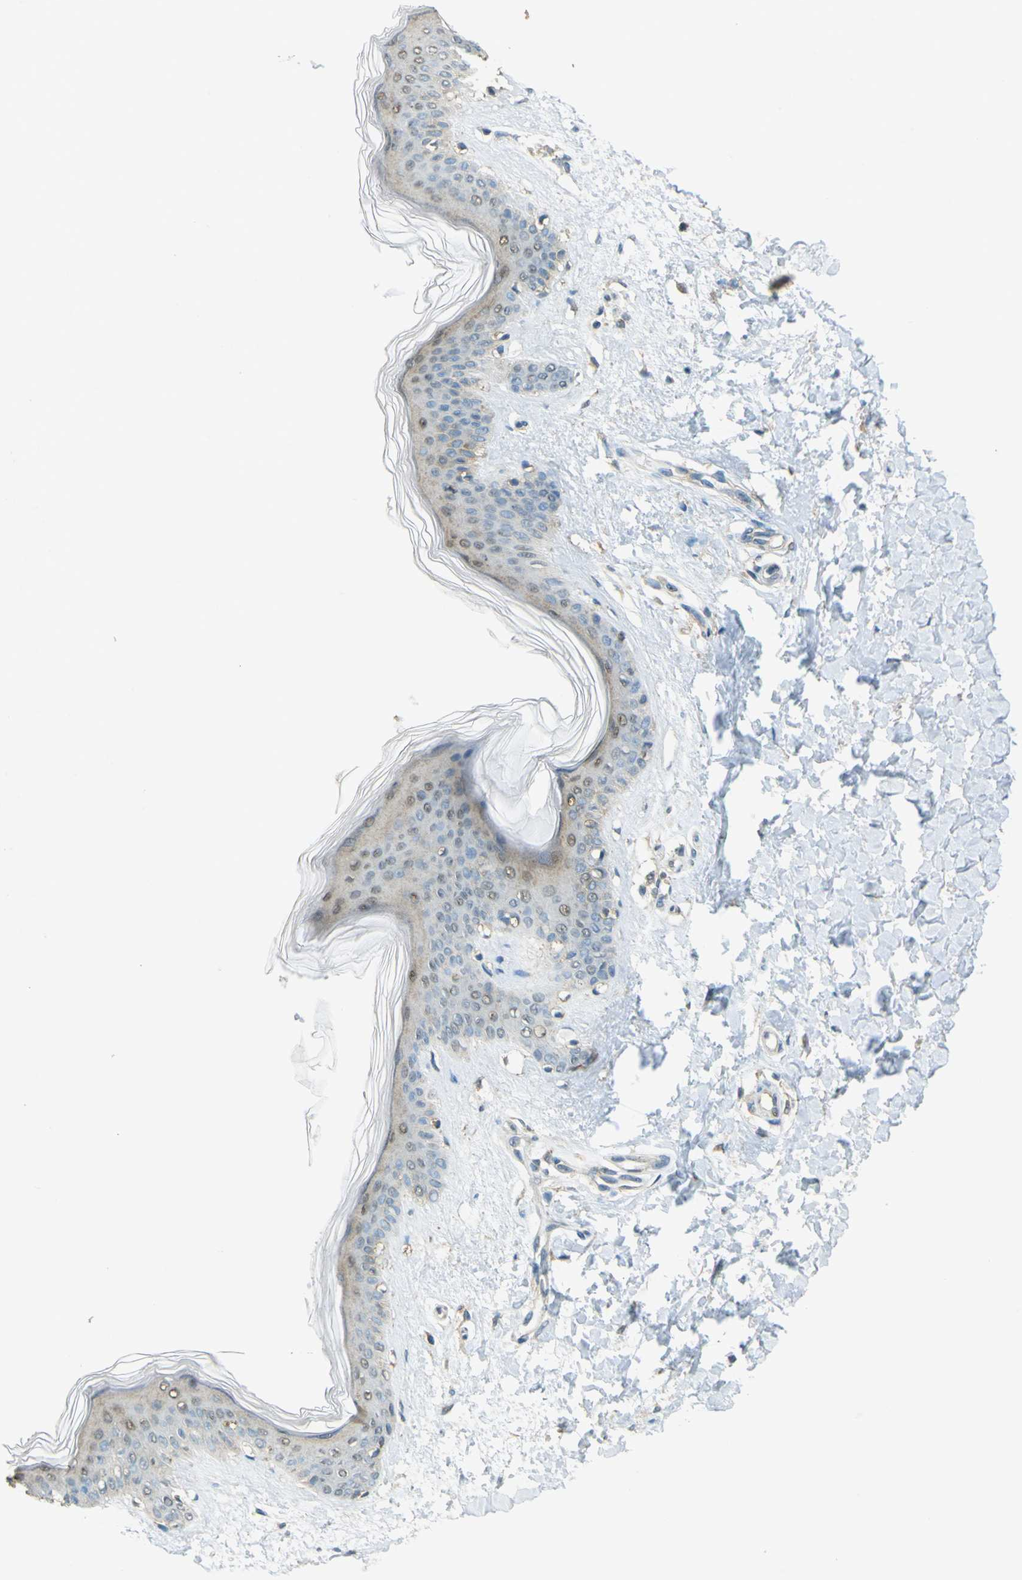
{"staining": {"intensity": "negative", "quantity": "none", "location": "none"}, "tissue": "skin", "cell_type": "Fibroblasts", "image_type": "normal", "snomed": [{"axis": "morphology", "description": "Normal tissue, NOS"}, {"axis": "topography", "description": "Skin"}], "caption": "High power microscopy histopathology image of an IHC photomicrograph of benign skin, revealing no significant positivity in fibroblasts.", "gene": "GOLGA1", "patient": {"sex": "female", "age": 41}}